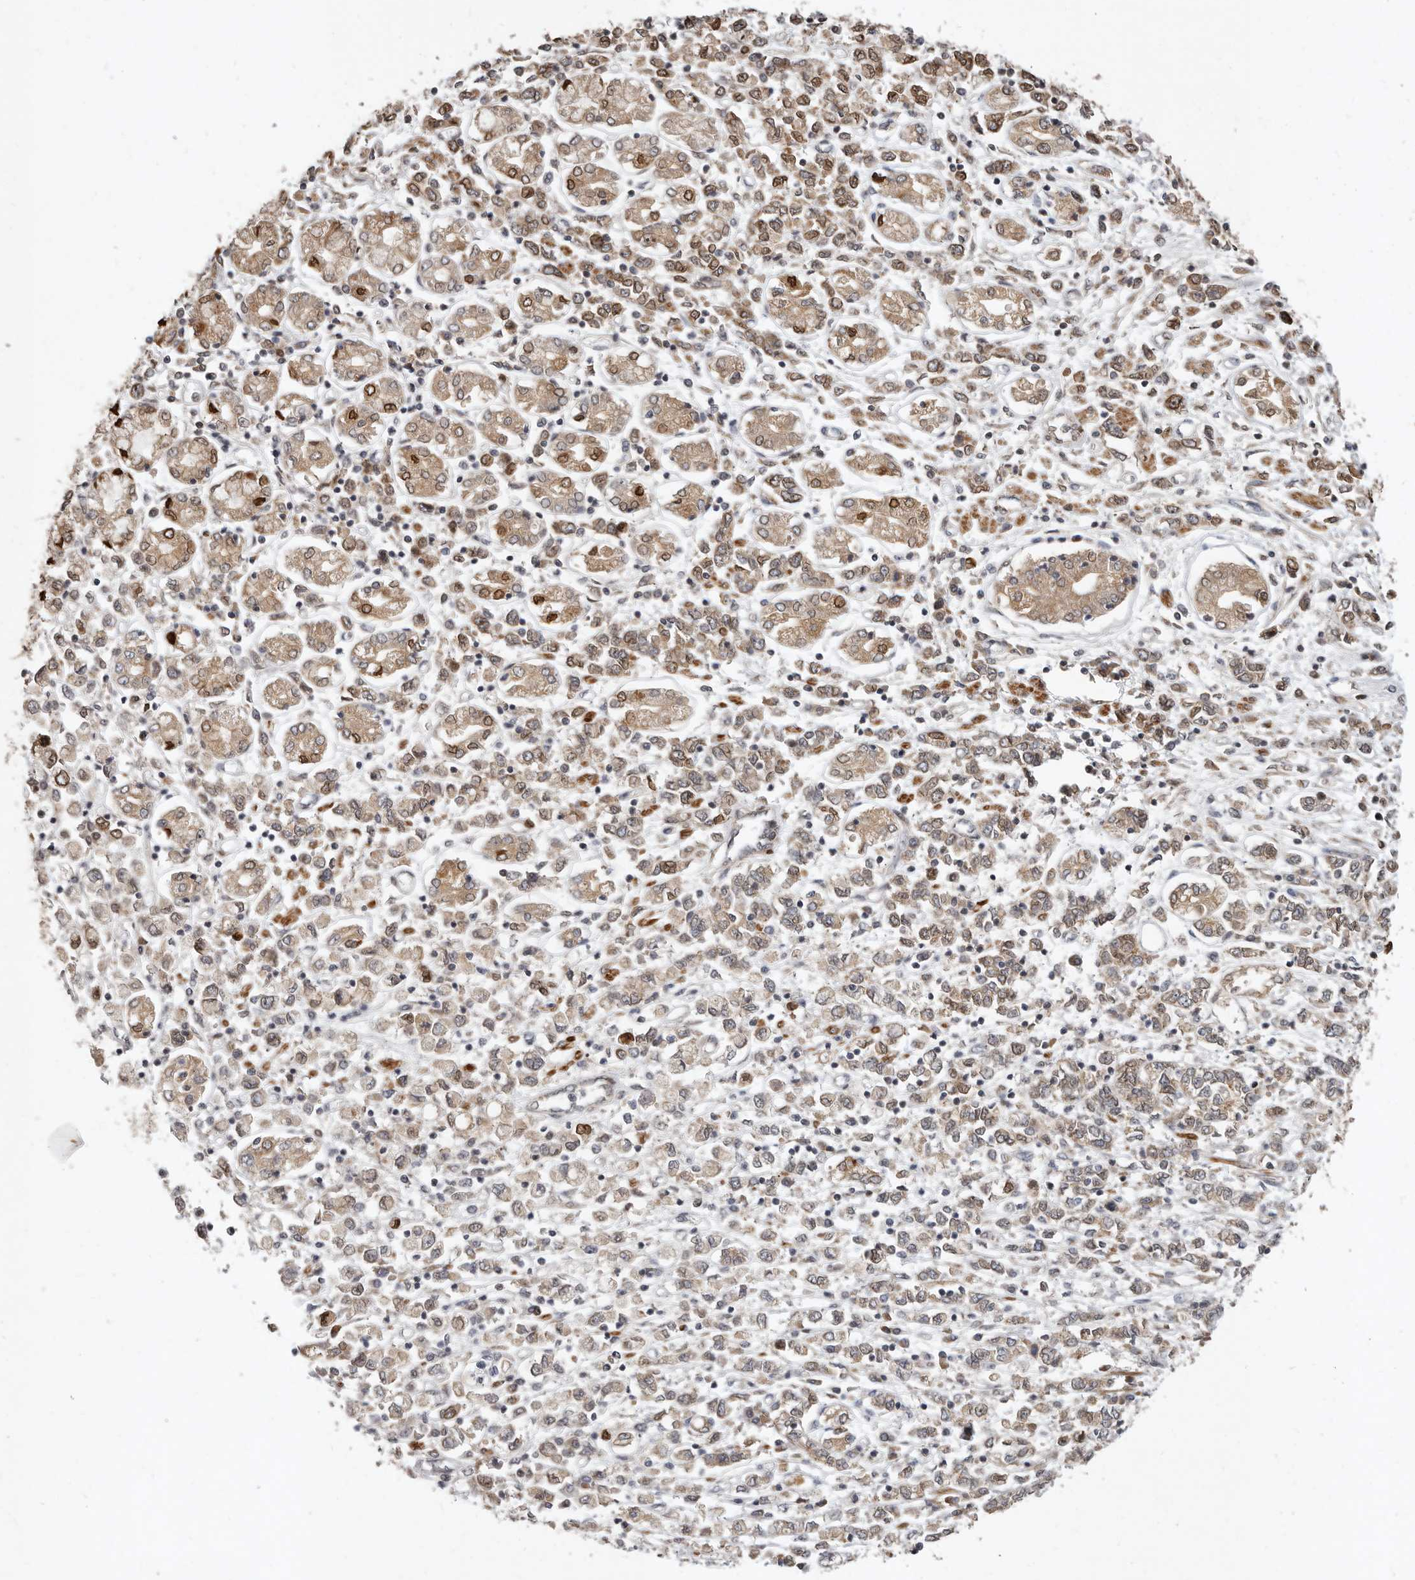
{"staining": {"intensity": "moderate", "quantity": "25%-75%", "location": "cytoplasmic/membranous,nuclear"}, "tissue": "stomach cancer", "cell_type": "Tumor cells", "image_type": "cancer", "snomed": [{"axis": "morphology", "description": "Adenocarcinoma, NOS"}, {"axis": "topography", "description": "Stomach"}], "caption": "Tumor cells reveal medium levels of moderate cytoplasmic/membranous and nuclear staining in about 25%-75% of cells in human stomach adenocarcinoma.", "gene": "MICALL2", "patient": {"sex": "female", "age": 76}}